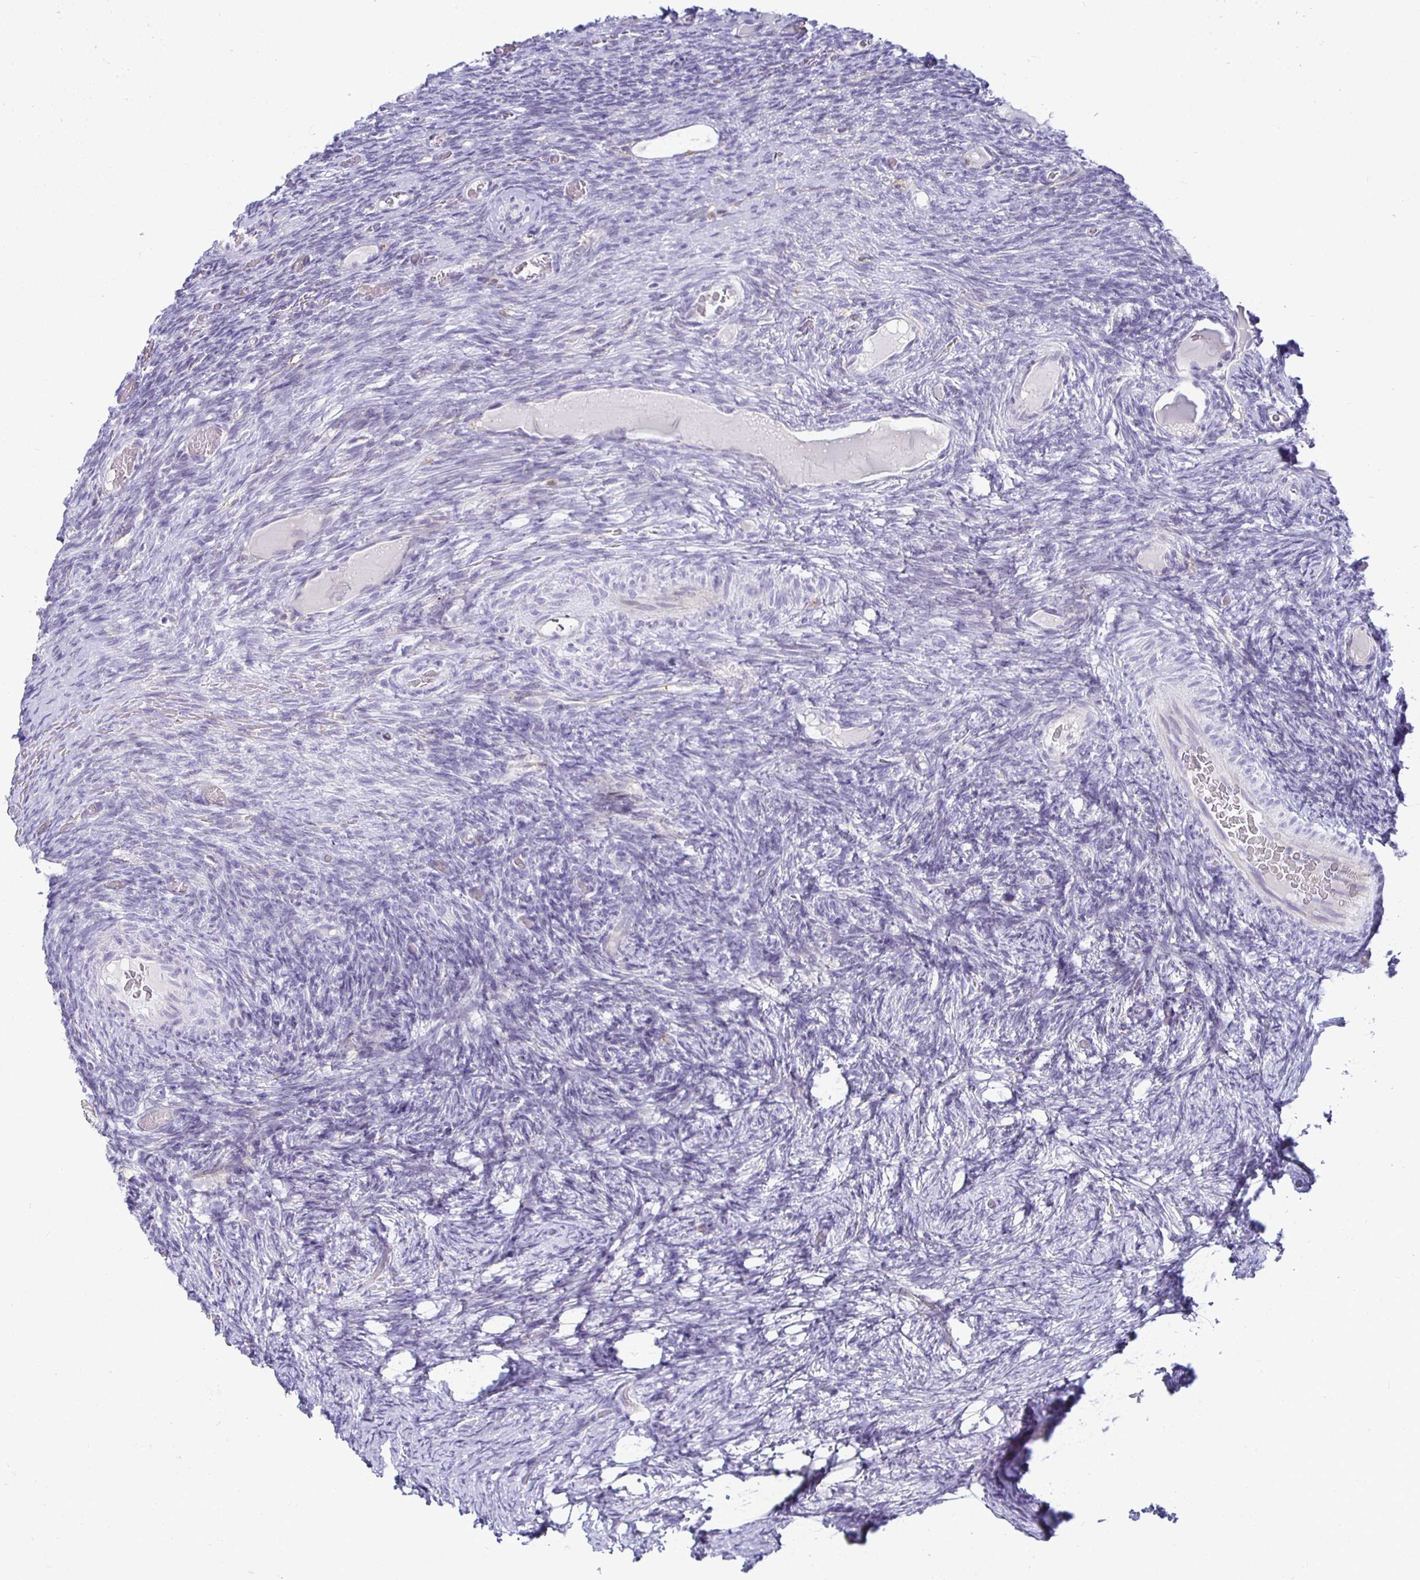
{"staining": {"intensity": "negative", "quantity": "none", "location": "none"}, "tissue": "ovary", "cell_type": "Ovarian stroma cells", "image_type": "normal", "snomed": [{"axis": "morphology", "description": "Normal tissue, NOS"}, {"axis": "topography", "description": "Ovary"}], "caption": "This is an IHC micrograph of normal human ovary. There is no expression in ovarian stroma cells.", "gene": "SIRPA", "patient": {"sex": "female", "age": 34}}